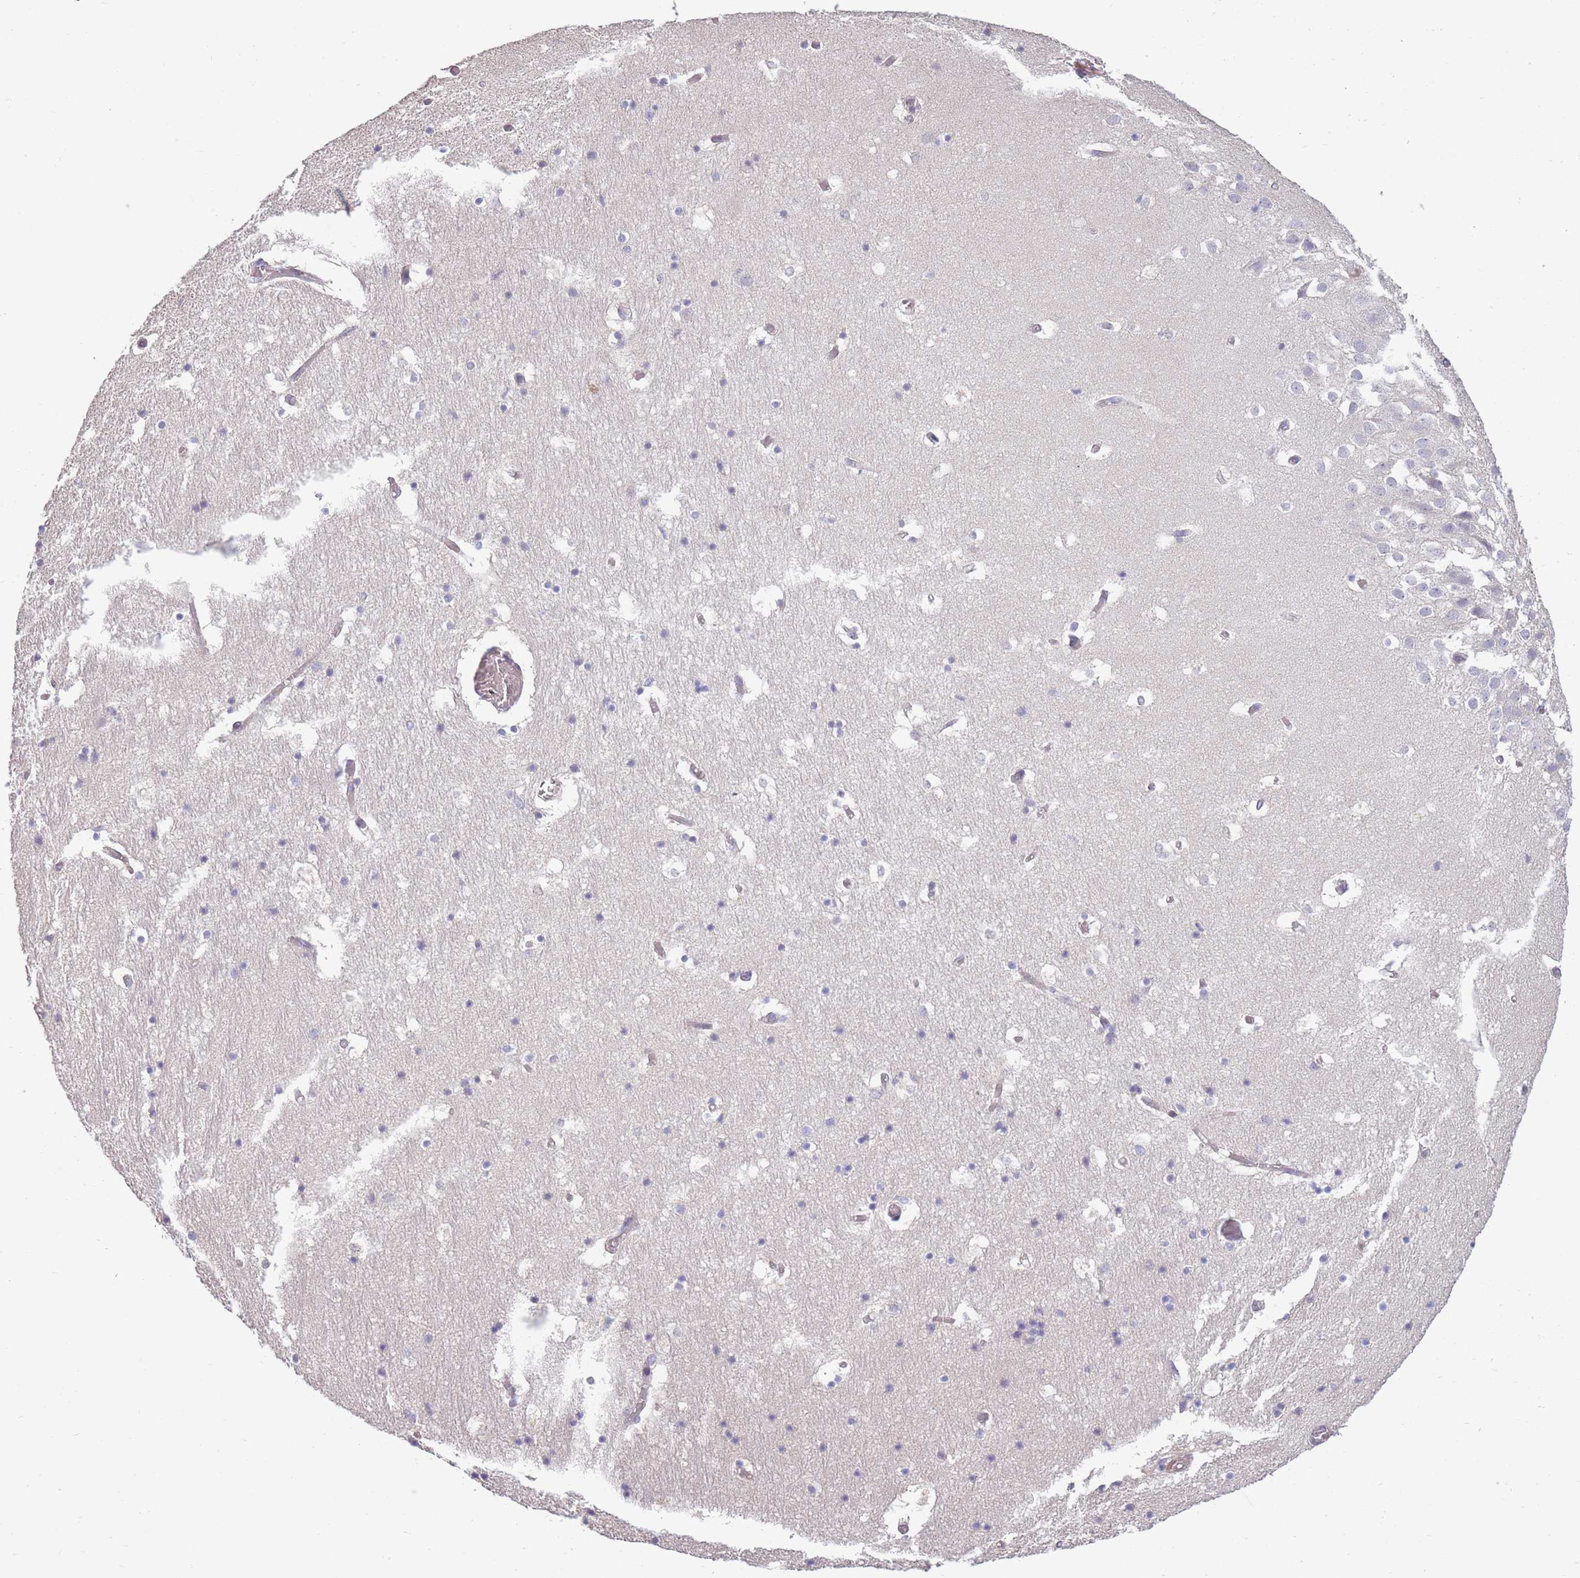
{"staining": {"intensity": "negative", "quantity": "none", "location": "none"}, "tissue": "hippocampus", "cell_type": "Glial cells", "image_type": "normal", "snomed": [{"axis": "morphology", "description": "Normal tissue, NOS"}, {"axis": "topography", "description": "Hippocampus"}], "caption": "Immunohistochemistry photomicrograph of normal human hippocampus stained for a protein (brown), which exhibits no positivity in glial cells.", "gene": "CCNQ", "patient": {"sex": "female", "age": 52}}